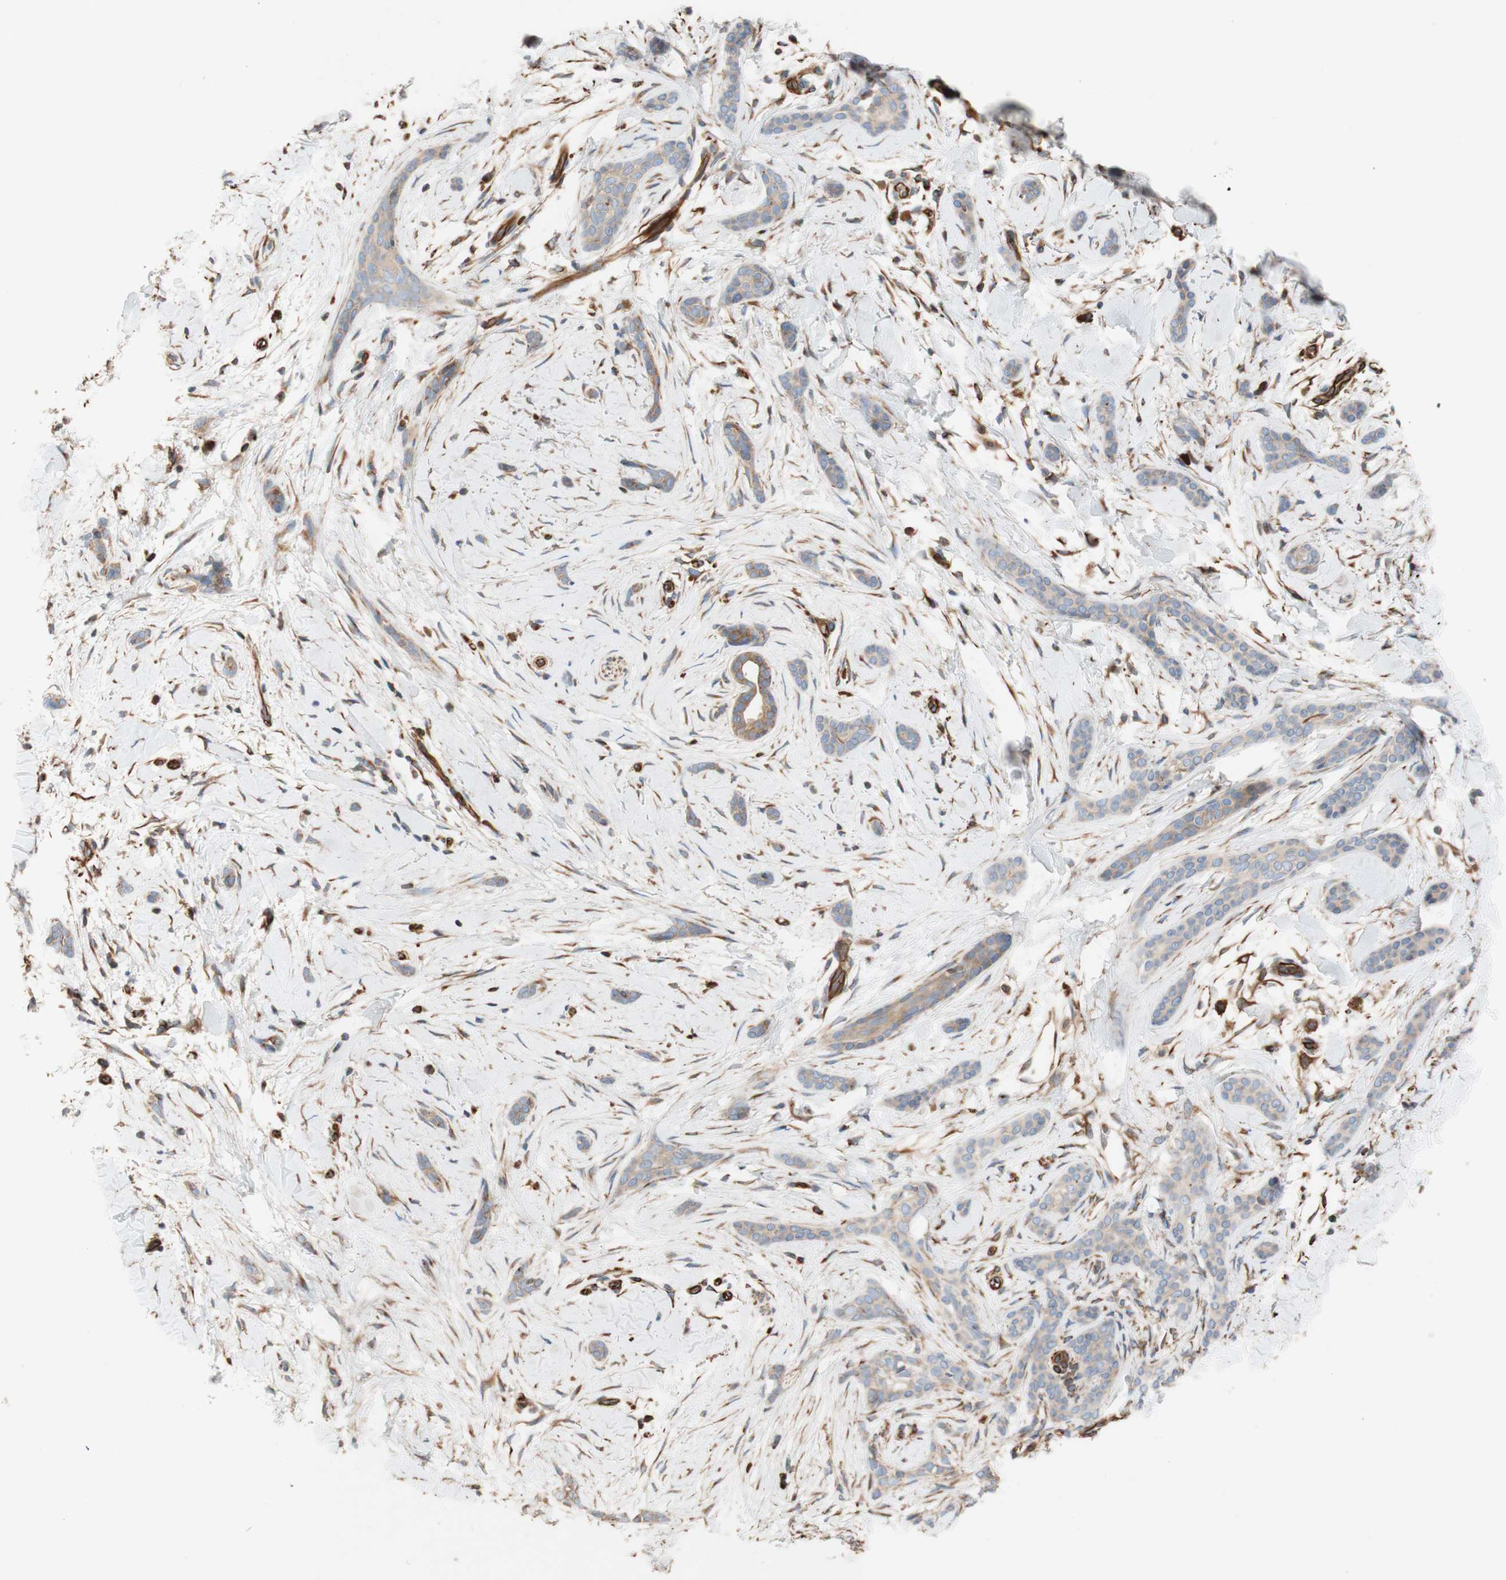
{"staining": {"intensity": "weak", "quantity": ">75%", "location": "cytoplasmic/membranous"}, "tissue": "skin cancer", "cell_type": "Tumor cells", "image_type": "cancer", "snomed": [{"axis": "morphology", "description": "Basal cell carcinoma"}, {"axis": "morphology", "description": "Adnexal tumor, benign"}, {"axis": "topography", "description": "Skin"}], "caption": "Weak cytoplasmic/membranous expression is identified in about >75% of tumor cells in skin basal cell carcinoma. (DAB IHC with brightfield microscopy, high magnification).", "gene": "C1orf43", "patient": {"sex": "female", "age": 42}}